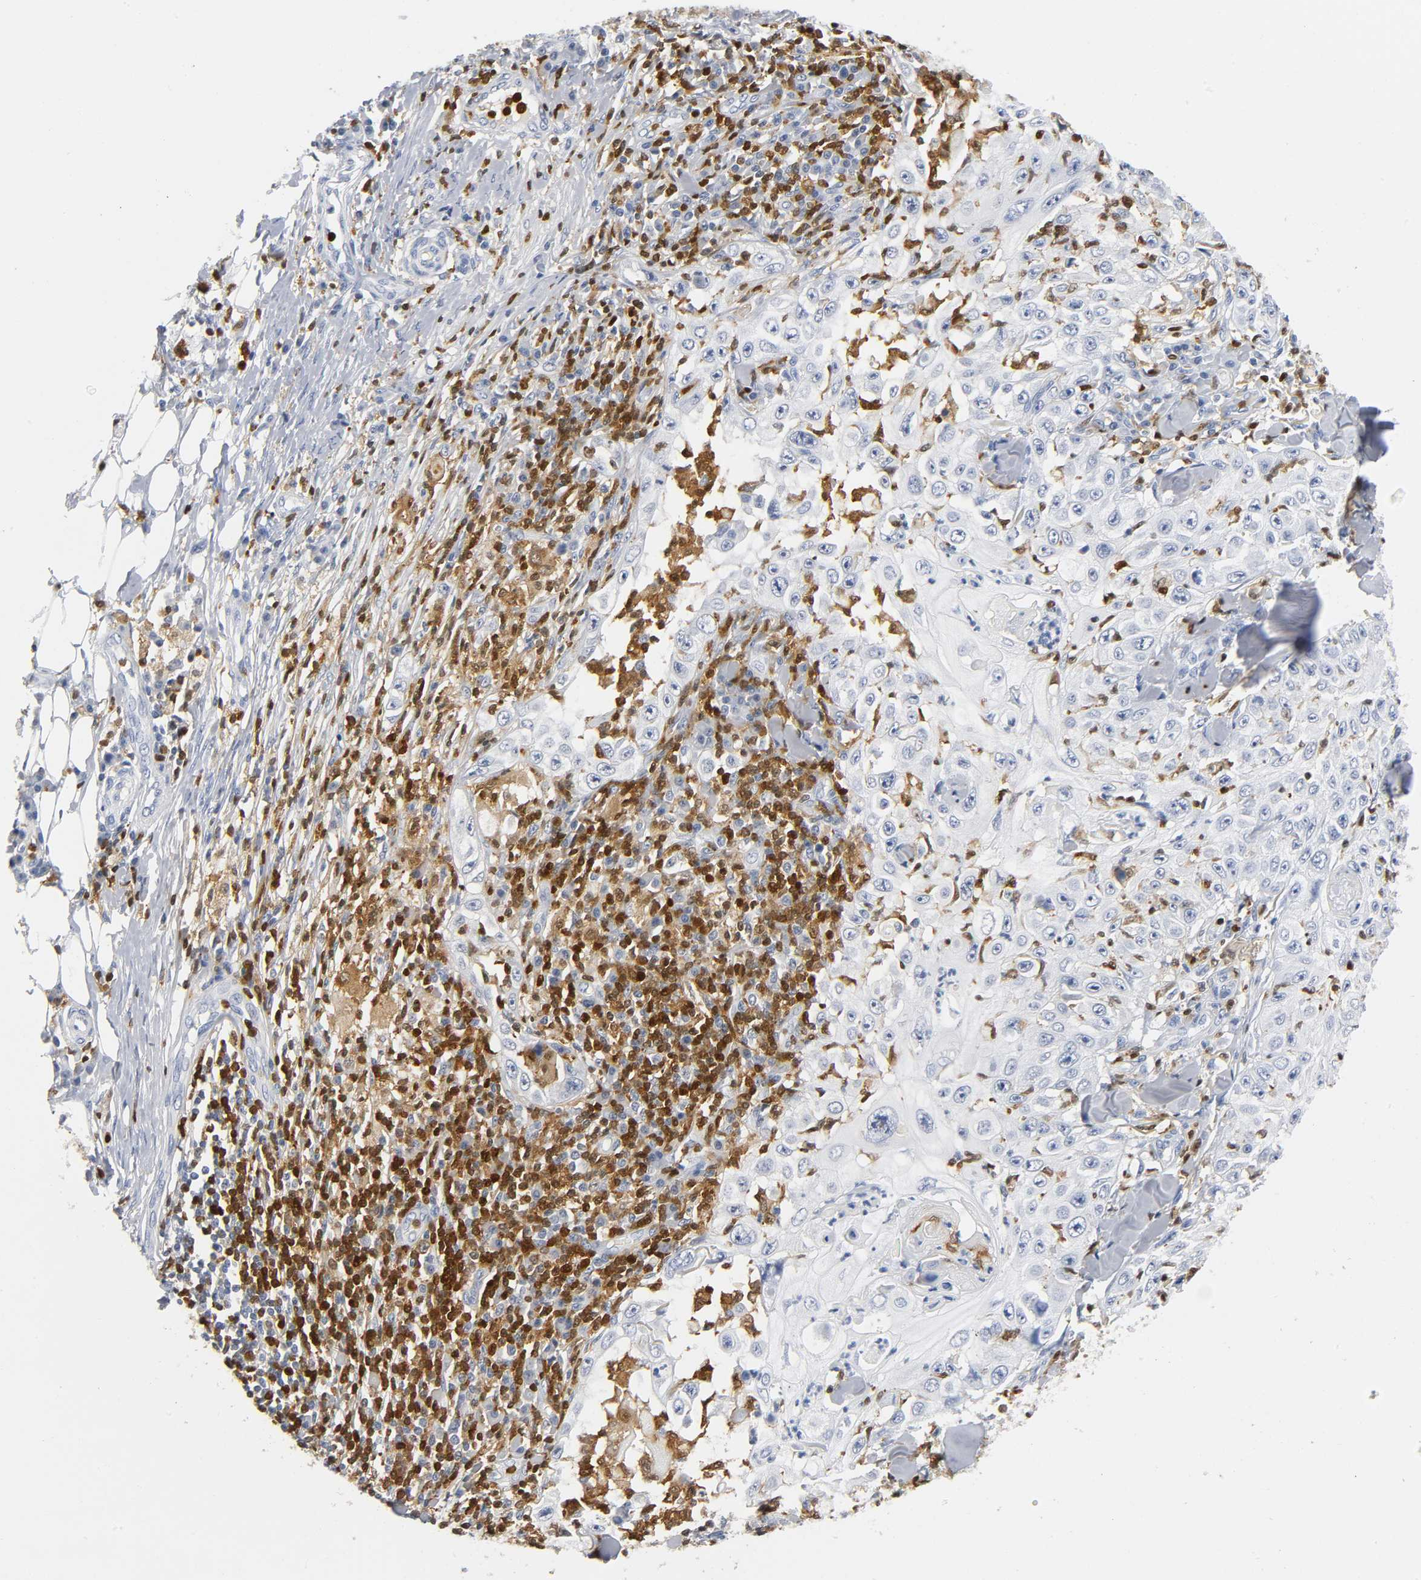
{"staining": {"intensity": "negative", "quantity": "none", "location": "none"}, "tissue": "skin cancer", "cell_type": "Tumor cells", "image_type": "cancer", "snomed": [{"axis": "morphology", "description": "Squamous cell carcinoma, NOS"}, {"axis": "topography", "description": "Skin"}], "caption": "Histopathology image shows no protein positivity in tumor cells of skin cancer tissue.", "gene": "DOK2", "patient": {"sex": "male", "age": 86}}